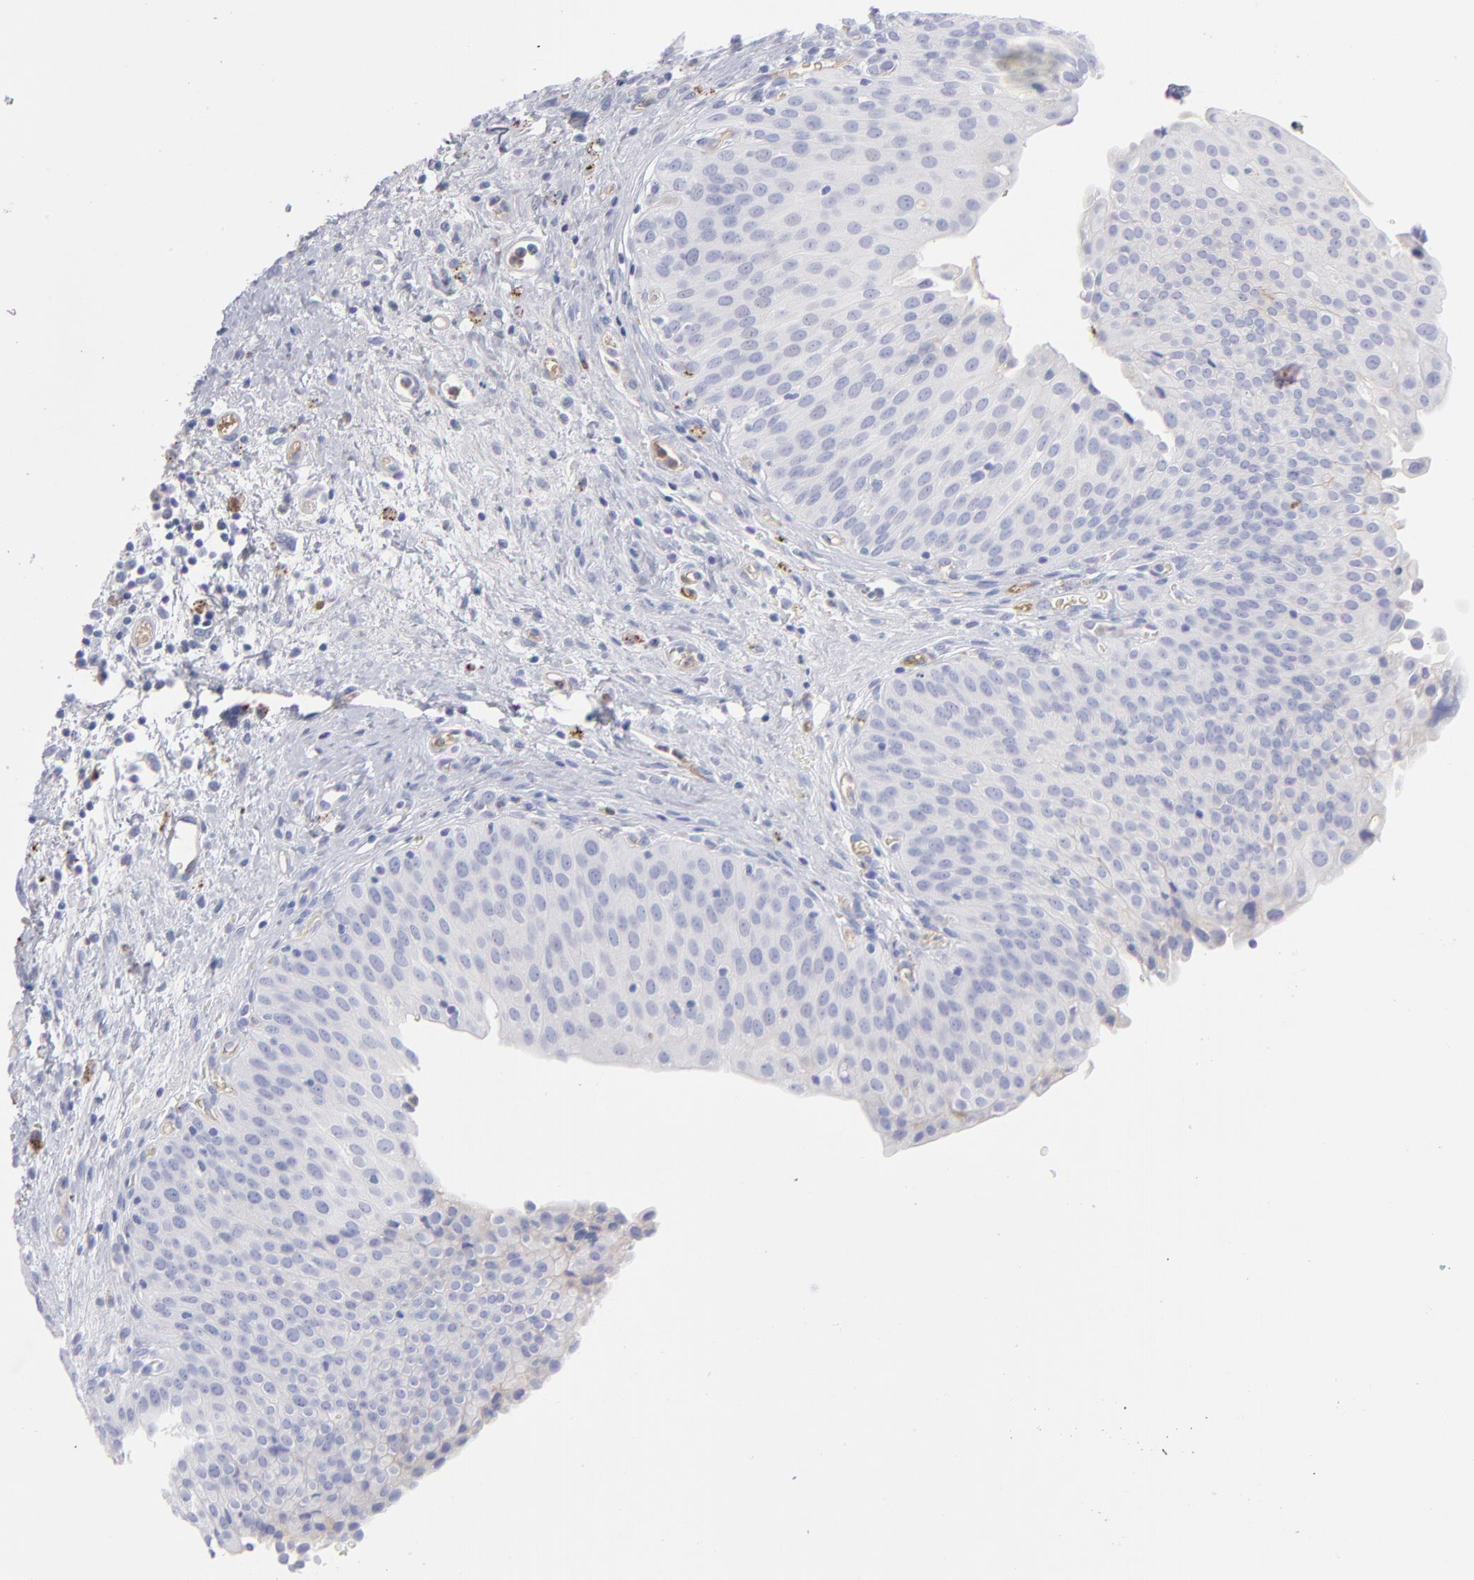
{"staining": {"intensity": "negative", "quantity": "none", "location": "none"}, "tissue": "urinary bladder", "cell_type": "Urothelial cells", "image_type": "normal", "snomed": [{"axis": "morphology", "description": "Normal tissue, NOS"}, {"axis": "morphology", "description": "Dysplasia, NOS"}, {"axis": "topography", "description": "Urinary bladder"}], "caption": "This is an immunohistochemistry photomicrograph of benign urinary bladder. There is no expression in urothelial cells.", "gene": "HP", "patient": {"sex": "male", "age": 35}}